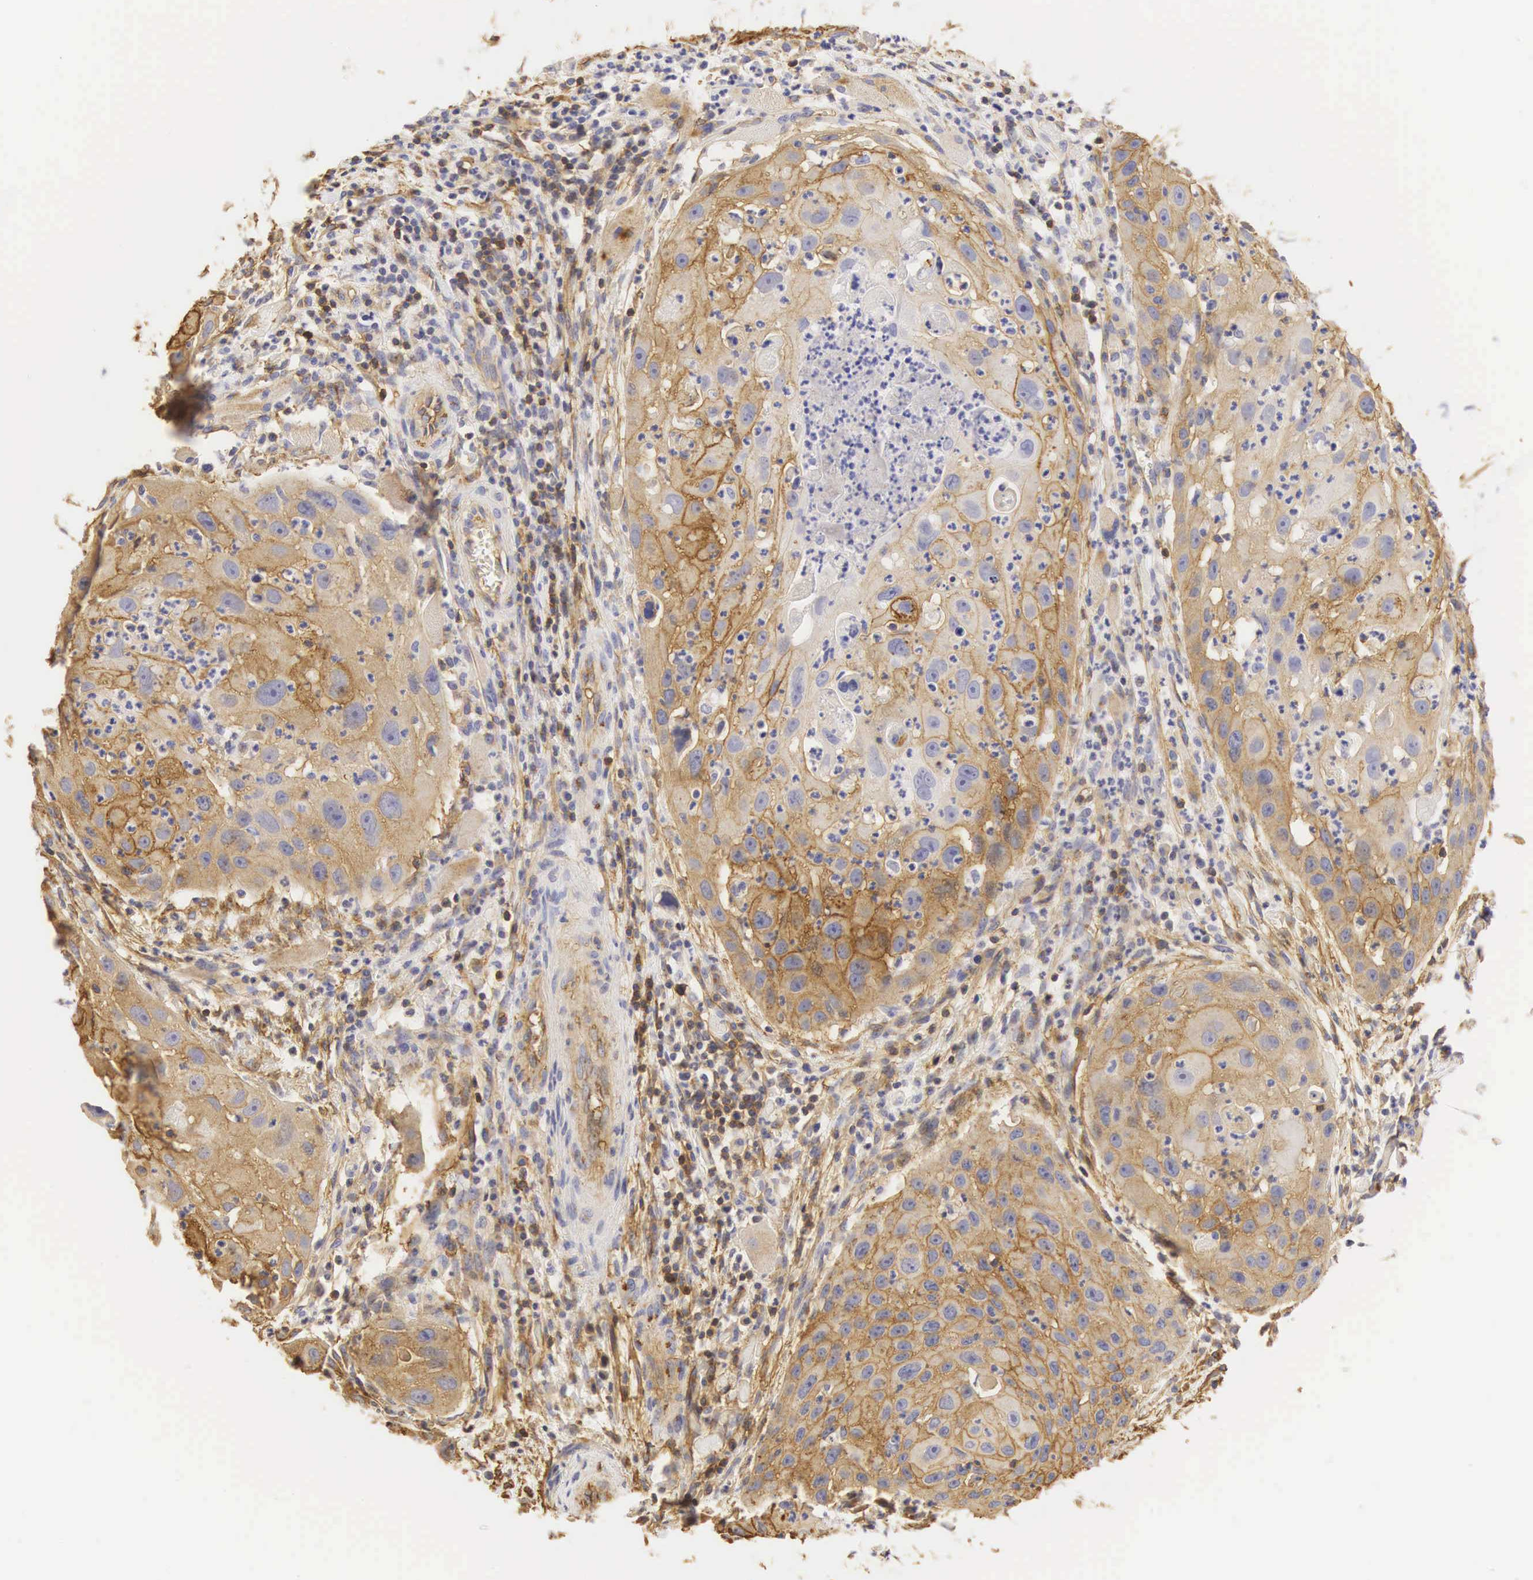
{"staining": {"intensity": "moderate", "quantity": "25%-75%", "location": "cytoplasmic/membranous"}, "tissue": "head and neck cancer", "cell_type": "Tumor cells", "image_type": "cancer", "snomed": [{"axis": "morphology", "description": "Squamous cell carcinoma, NOS"}, {"axis": "topography", "description": "Head-Neck"}], "caption": "Immunohistochemical staining of human head and neck cancer exhibits medium levels of moderate cytoplasmic/membranous protein positivity in about 25%-75% of tumor cells.", "gene": "CD99", "patient": {"sex": "male", "age": 64}}